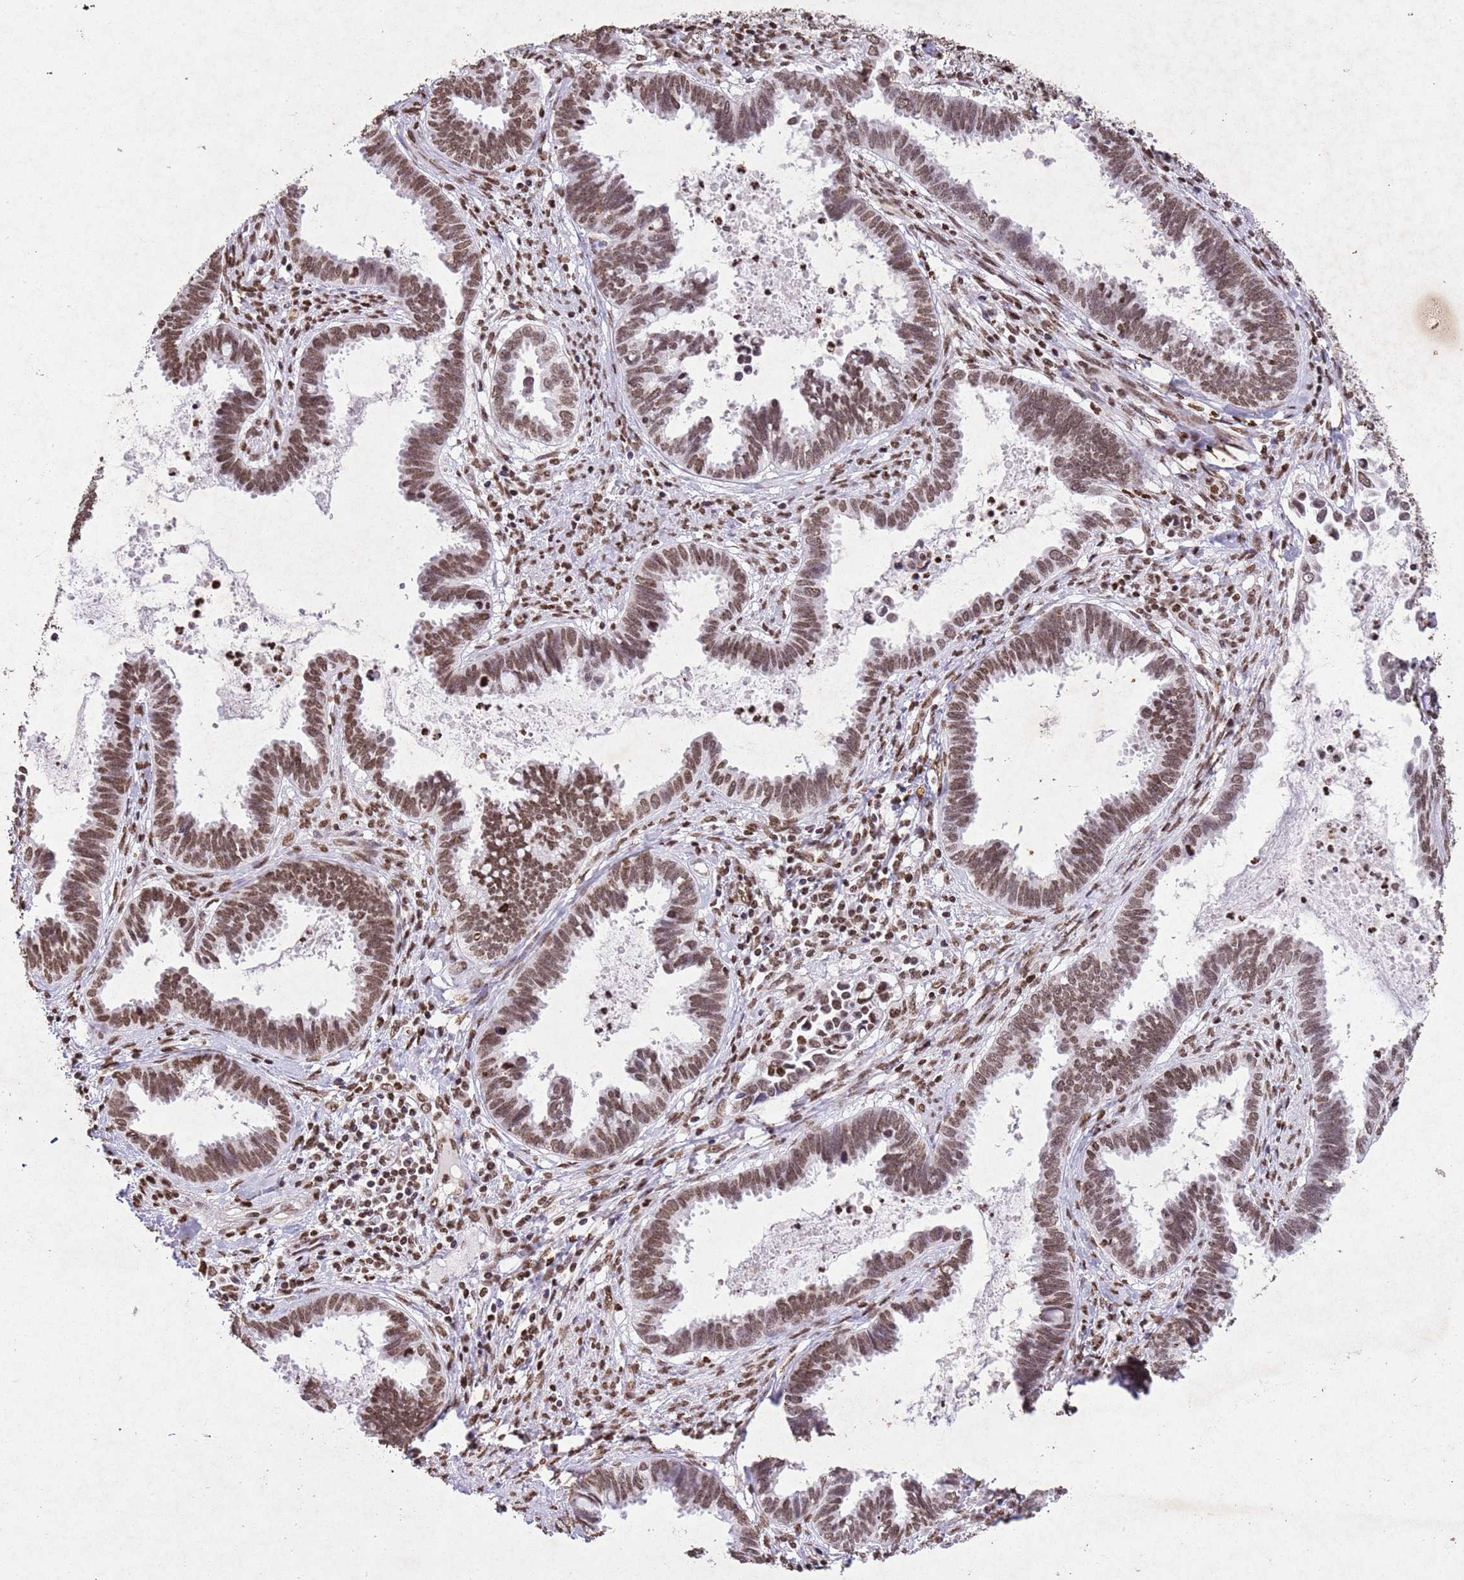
{"staining": {"intensity": "moderate", "quantity": ">75%", "location": "nuclear"}, "tissue": "cervical cancer", "cell_type": "Tumor cells", "image_type": "cancer", "snomed": [{"axis": "morphology", "description": "Adenocarcinoma, NOS"}, {"axis": "topography", "description": "Cervix"}], "caption": "A high-resolution micrograph shows immunohistochemistry (IHC) staining of cervical cancer (adenocarcinoma), which exhibits moderate nuclear expression in approximately >75% of tumor cells. (DAB (3,3'-diaminobenzidine) IHC with brightfield microscopy, high magnification).", "gene": "BMAL1", "patient": {"sex": "female", "age": 37}}